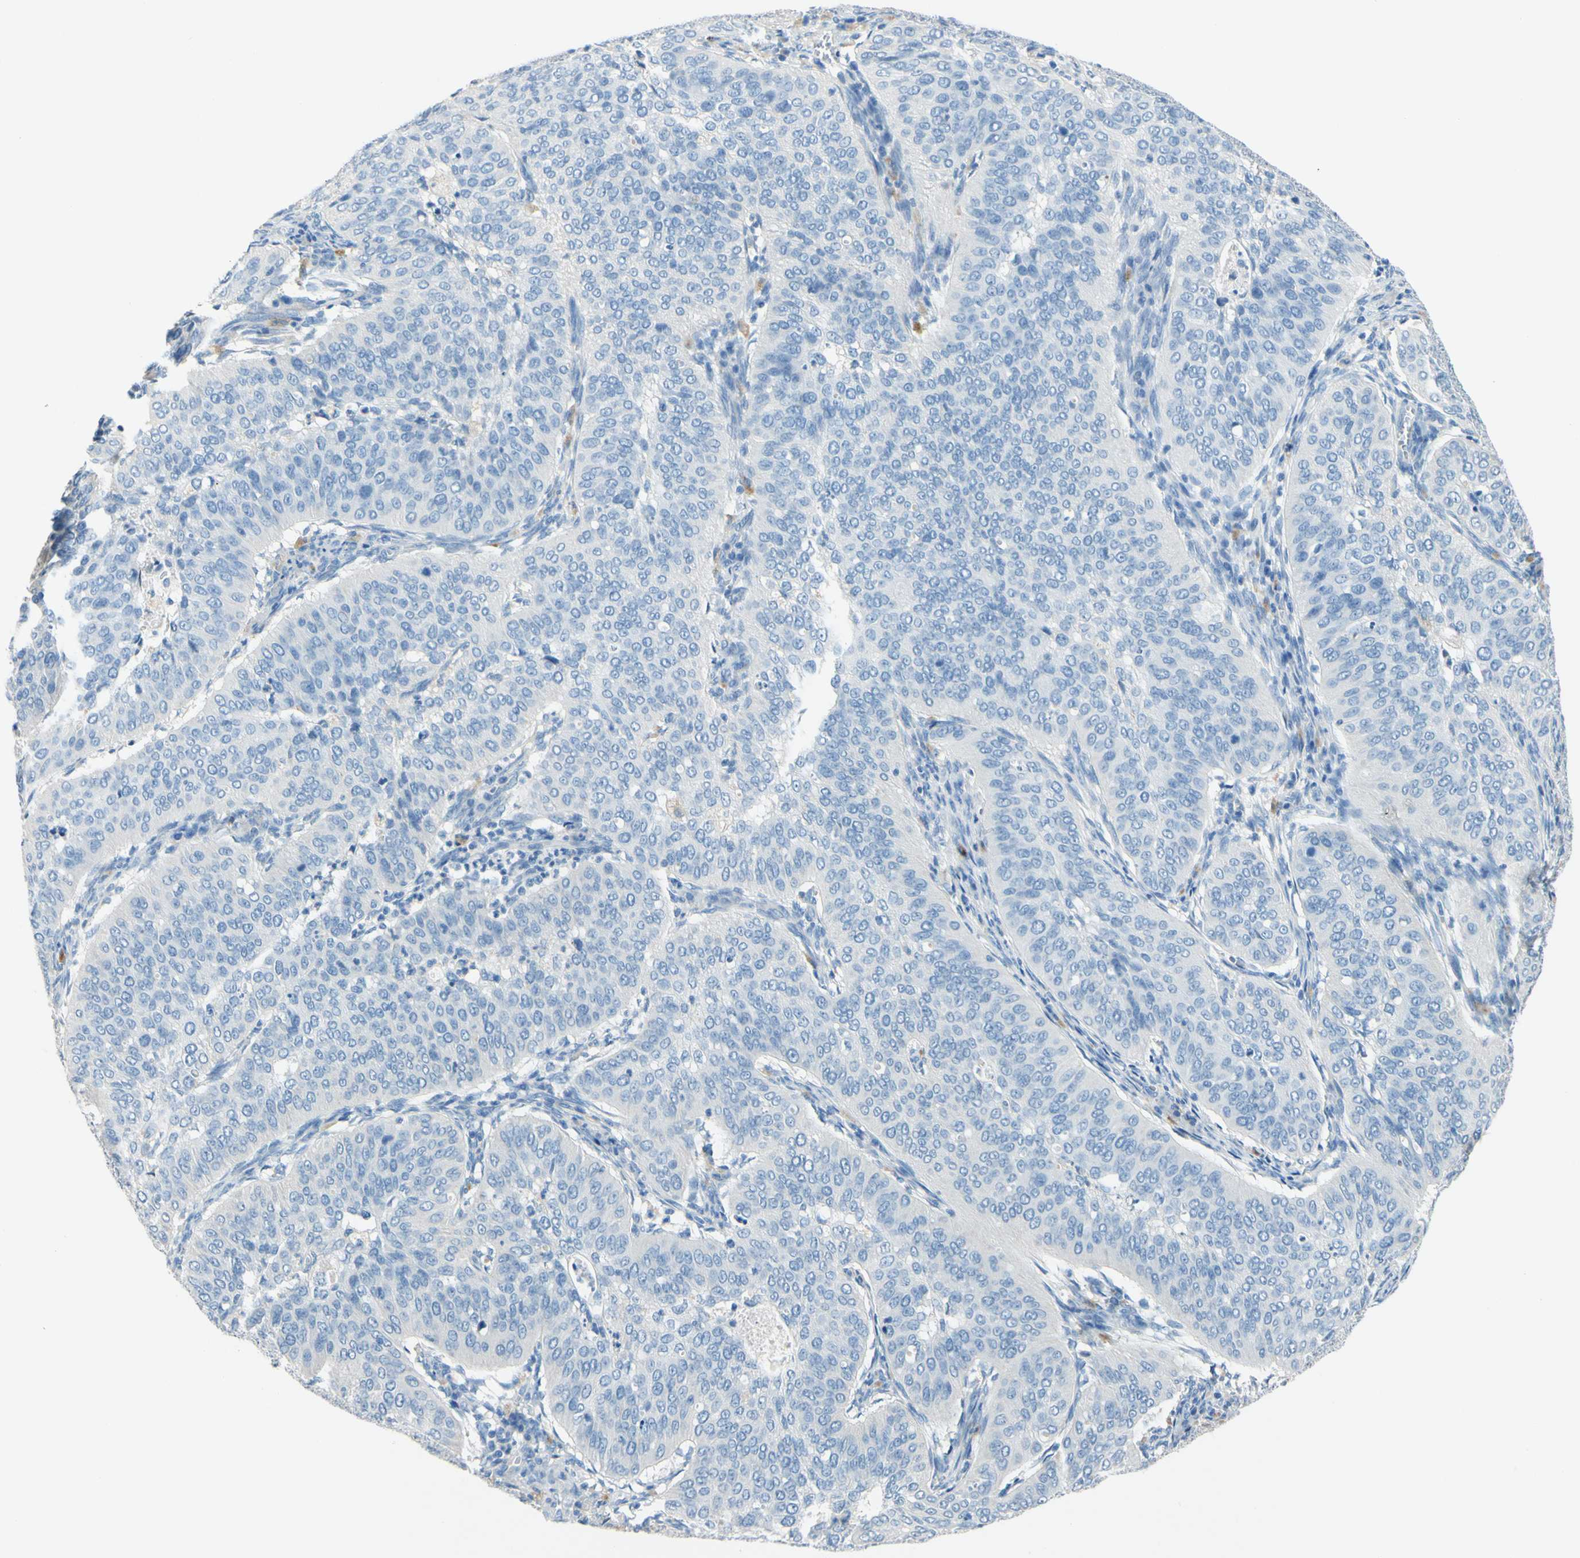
{"staining": {"intensity": "negative", "quantity": "none", "location": "none"}, "tissue": "cervical cancer", "cell_type": "Tumor cells", "image_type": "cancer", "snomed": [{"axis": "morphology", "description": "Normal tissue, NOS"}, {"axis": "morphology", "description": "Squamous cell carcinoma, NOS"}, {"axis": "topography", "description": "Cervix"}], "caption": "The histopathology image shows no staining of tumor cells in cervical squamous cell carcinoma.", "gene": "CDH10", "patient": {"sex": "female", "age": 39}}